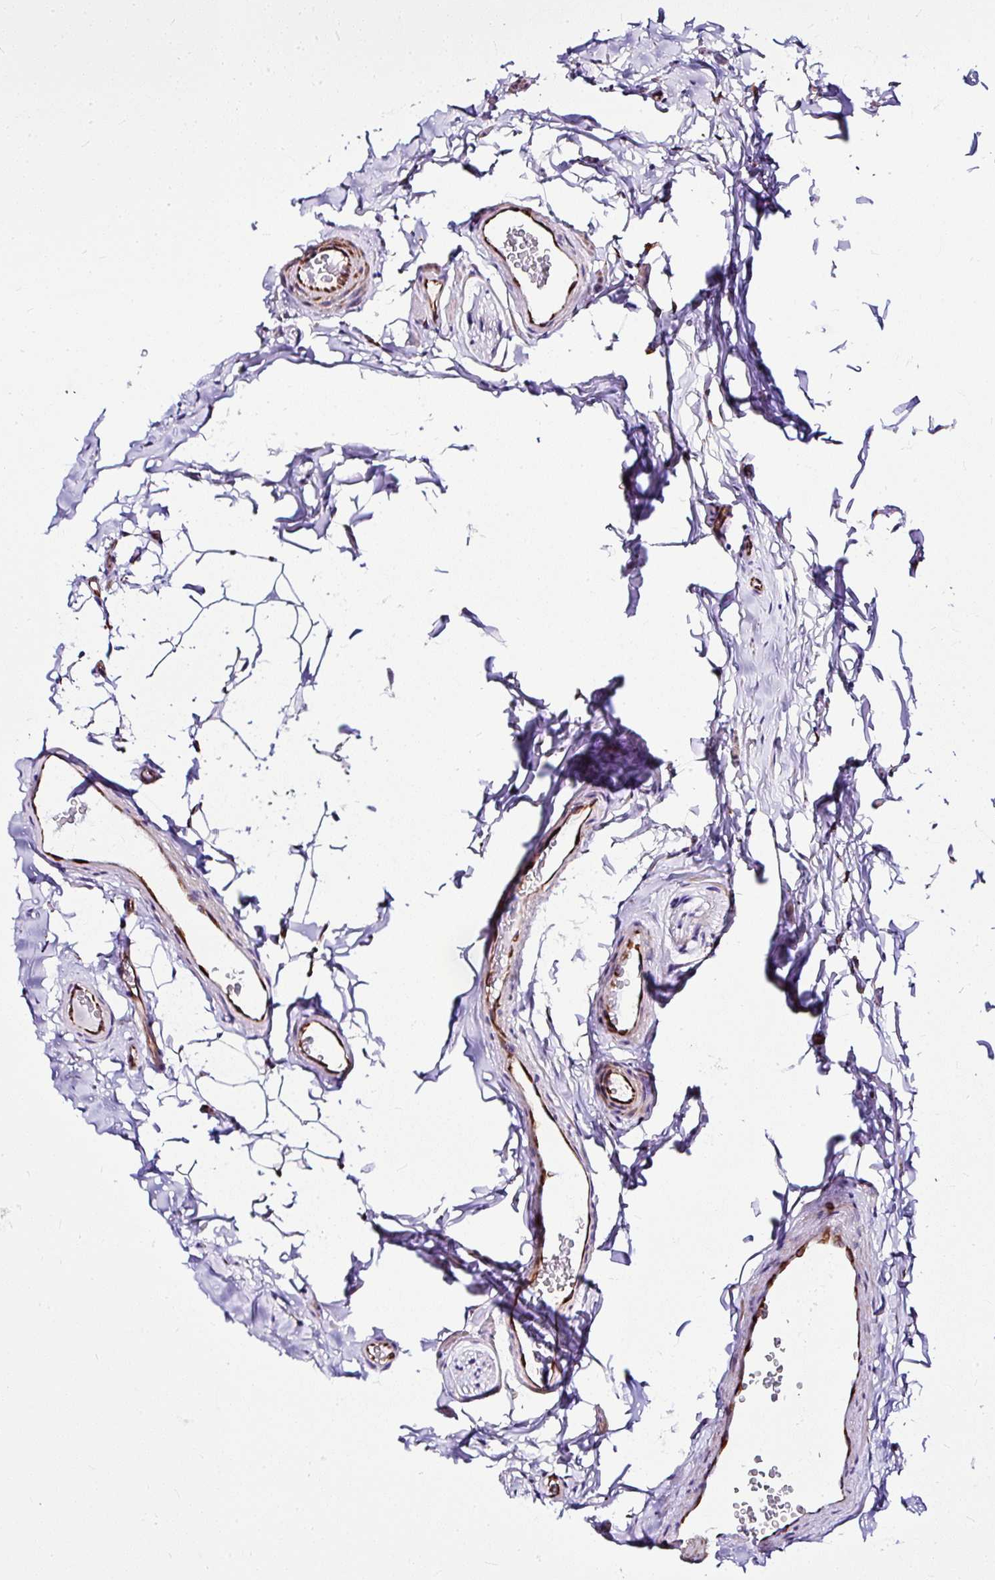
{"staining": {"intensity": "negative", "quantity": "none", "location": "none"}, "tissue": "epididymis", "cell_type": "Glandular cells", "image_type": "normal", "snomed": [{"axis": "morphology", "description": "Normal tissue, NOS"}, {"axis": "topography", "description": "Epididymis"}], "caption": "This is a image of IHC staining of normal epididymis, which shows no positivity in glandular cells. (Brightfield microscopy of DAB (3,3'-diaminobenzidine) IHC at high magnification).", "gene": "DEPDC5", "patient": {"sex": "male", "age": 24}}